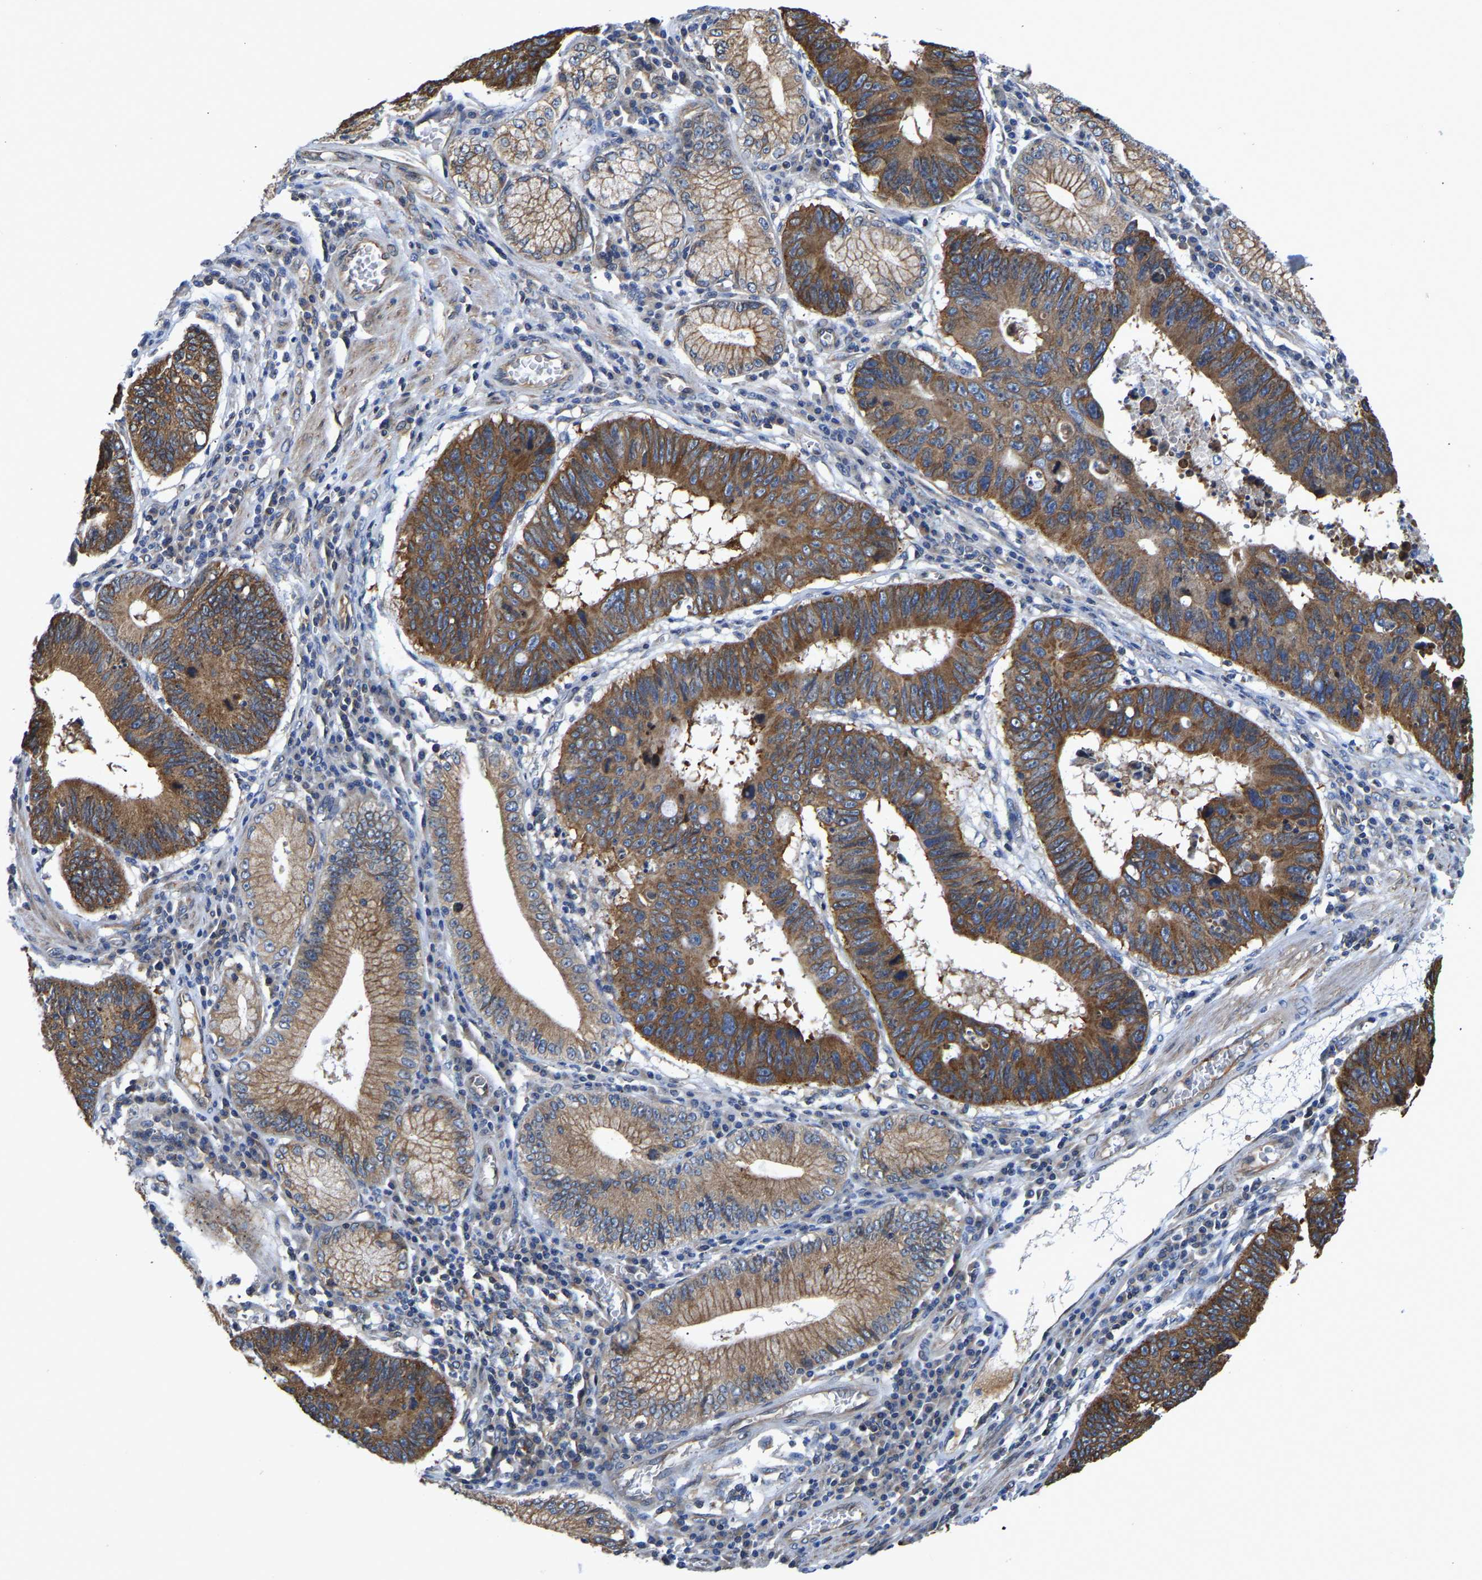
{"staining": {"intensity": "strong", "quantity": ">75%", "location": "cytoplasmic/membranous"}, "tissue": "stomach cancer", "cell_type": "Tumor cells", "image_type": "cancer", "snomed": [{"axis": "morphology", "description": "Adenocarcinoma, NOS"}, {"axis": "topography", "description": "Stomach"}], "caption": "The image demonstrates immunohistochemical staining of adenocarcinoma (stomach). There is strong cytoplasmic/membranous positivity is present in about >75% of tumor cells.", "gene": "ARL6IP5", "patient": {"sex": "male", "age": 59}}